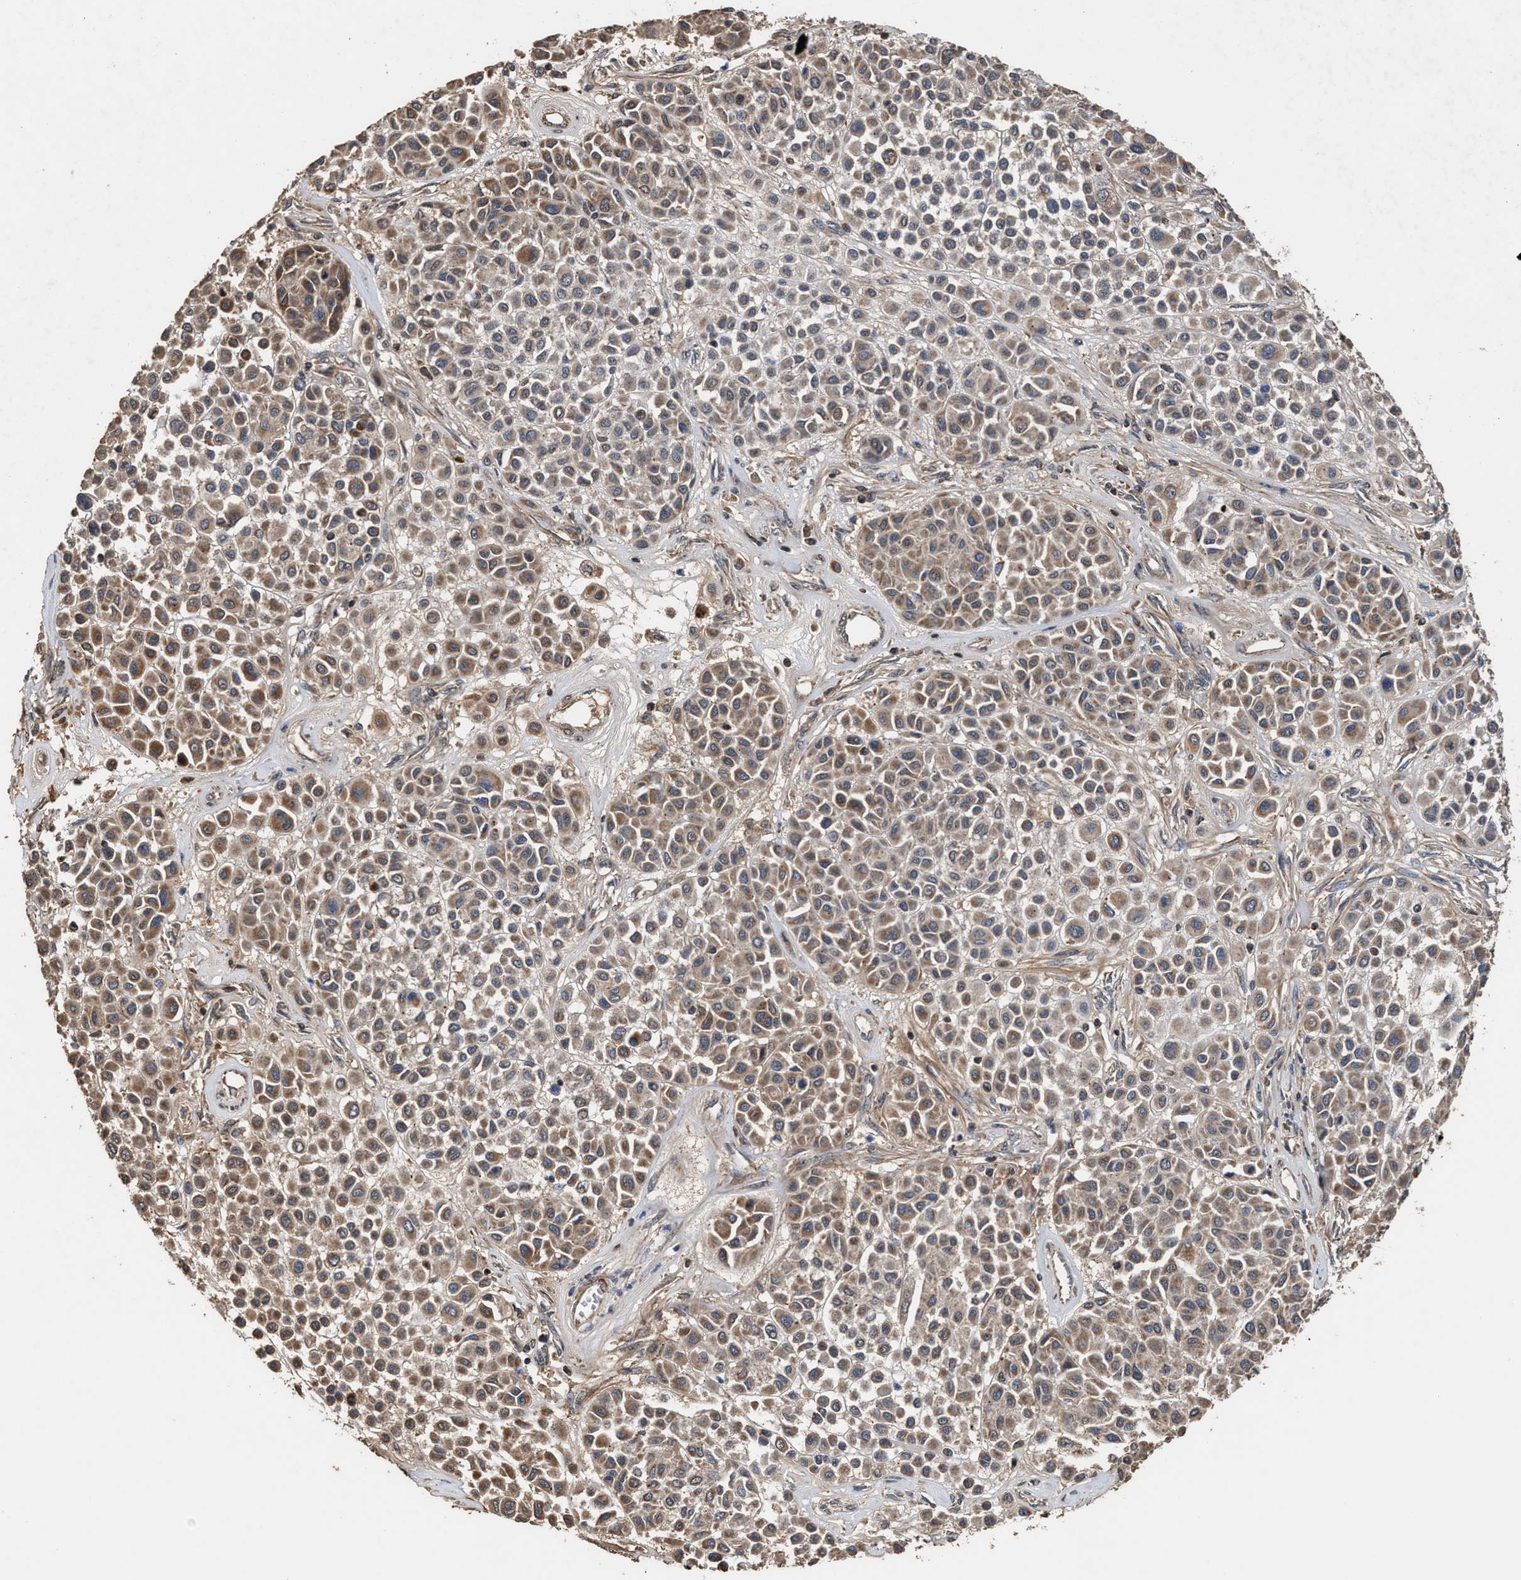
{"staining": {"intensity": "weak", "quantity": ">75%", "location": "cytoplasmic/membranous"}, "tissue": "melanoma", "cell_type": "Tumor cells", "image_type": "cancer", "snomed": [{"axis": "morphology", "description": "Malignant melanoma, Metastatic site"}, {"axis": "topography", "description": "Soft tissue"}], "caption": "Immunohistochemistry photomicrograph of neoplastic tissue: human melanoma stained using immunohistochemistry (IHC) shows low levels of weak protein expression localized specifically in the cytoplasmic/membranous of tumor cells, appearing as a cytoplasmic/membranous brown color.", "gene": "ZNHIT6", "patient": {"sex": "male", "age": 41}}